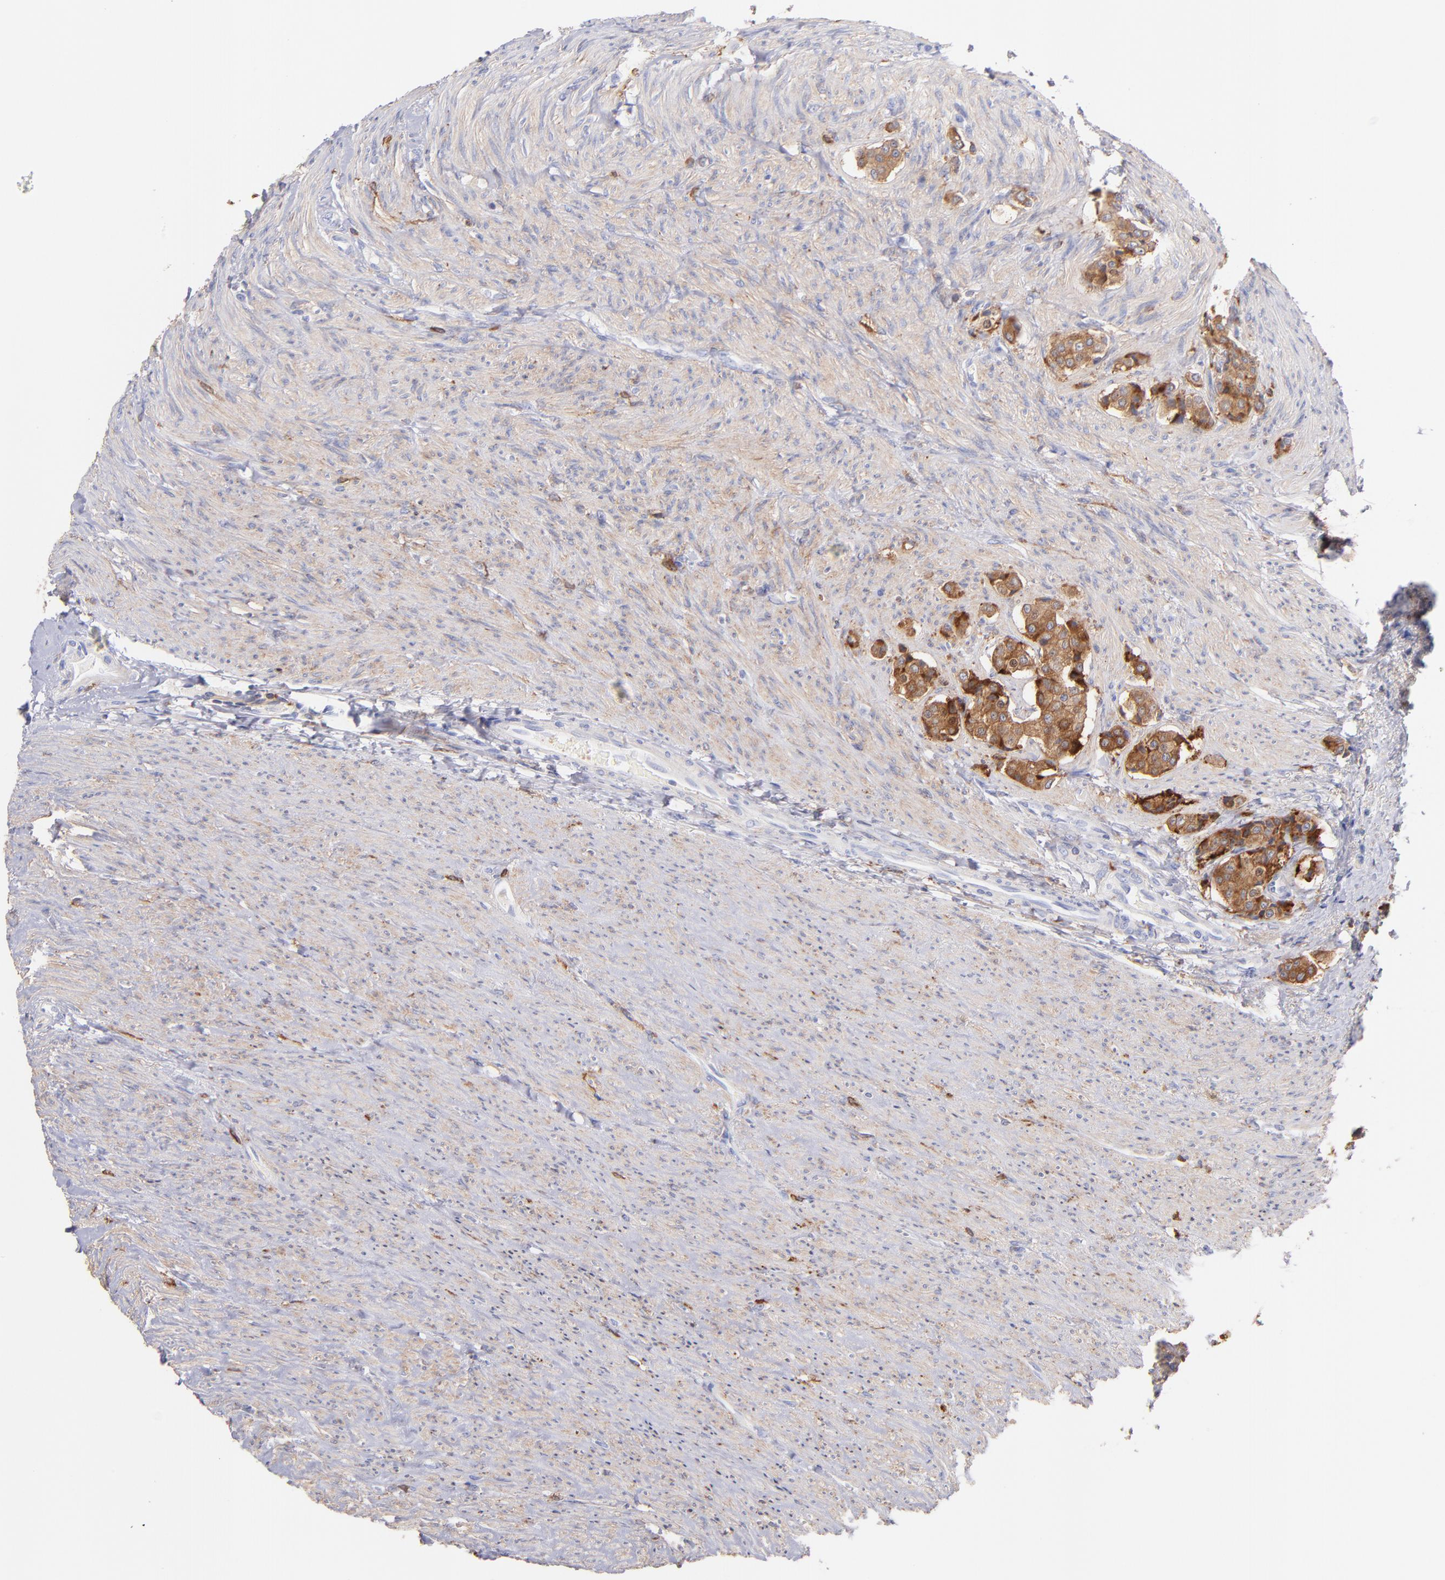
{"staining": {"intensity": "strong", "quantity": ">75%", "location": "cytoplasmic/membranous"}, "tissue": "carcinoid", "cell_type": "Tumor cells", "image_type": "cancer", "snomed": [{"axis": "morphology", "description": "Carcinoid, malignant, NOS"}, {"axis": "topography", "description": "Colon"}], "caption": "This is a photomicrograph of immunohistochemistry (IHC) staining of carcinoid, which shows strong expression in the cytoplasmic/membranous of tumor cells.", "gene": "PRKCA", "patient": {"sex": "female", "age": 61}}